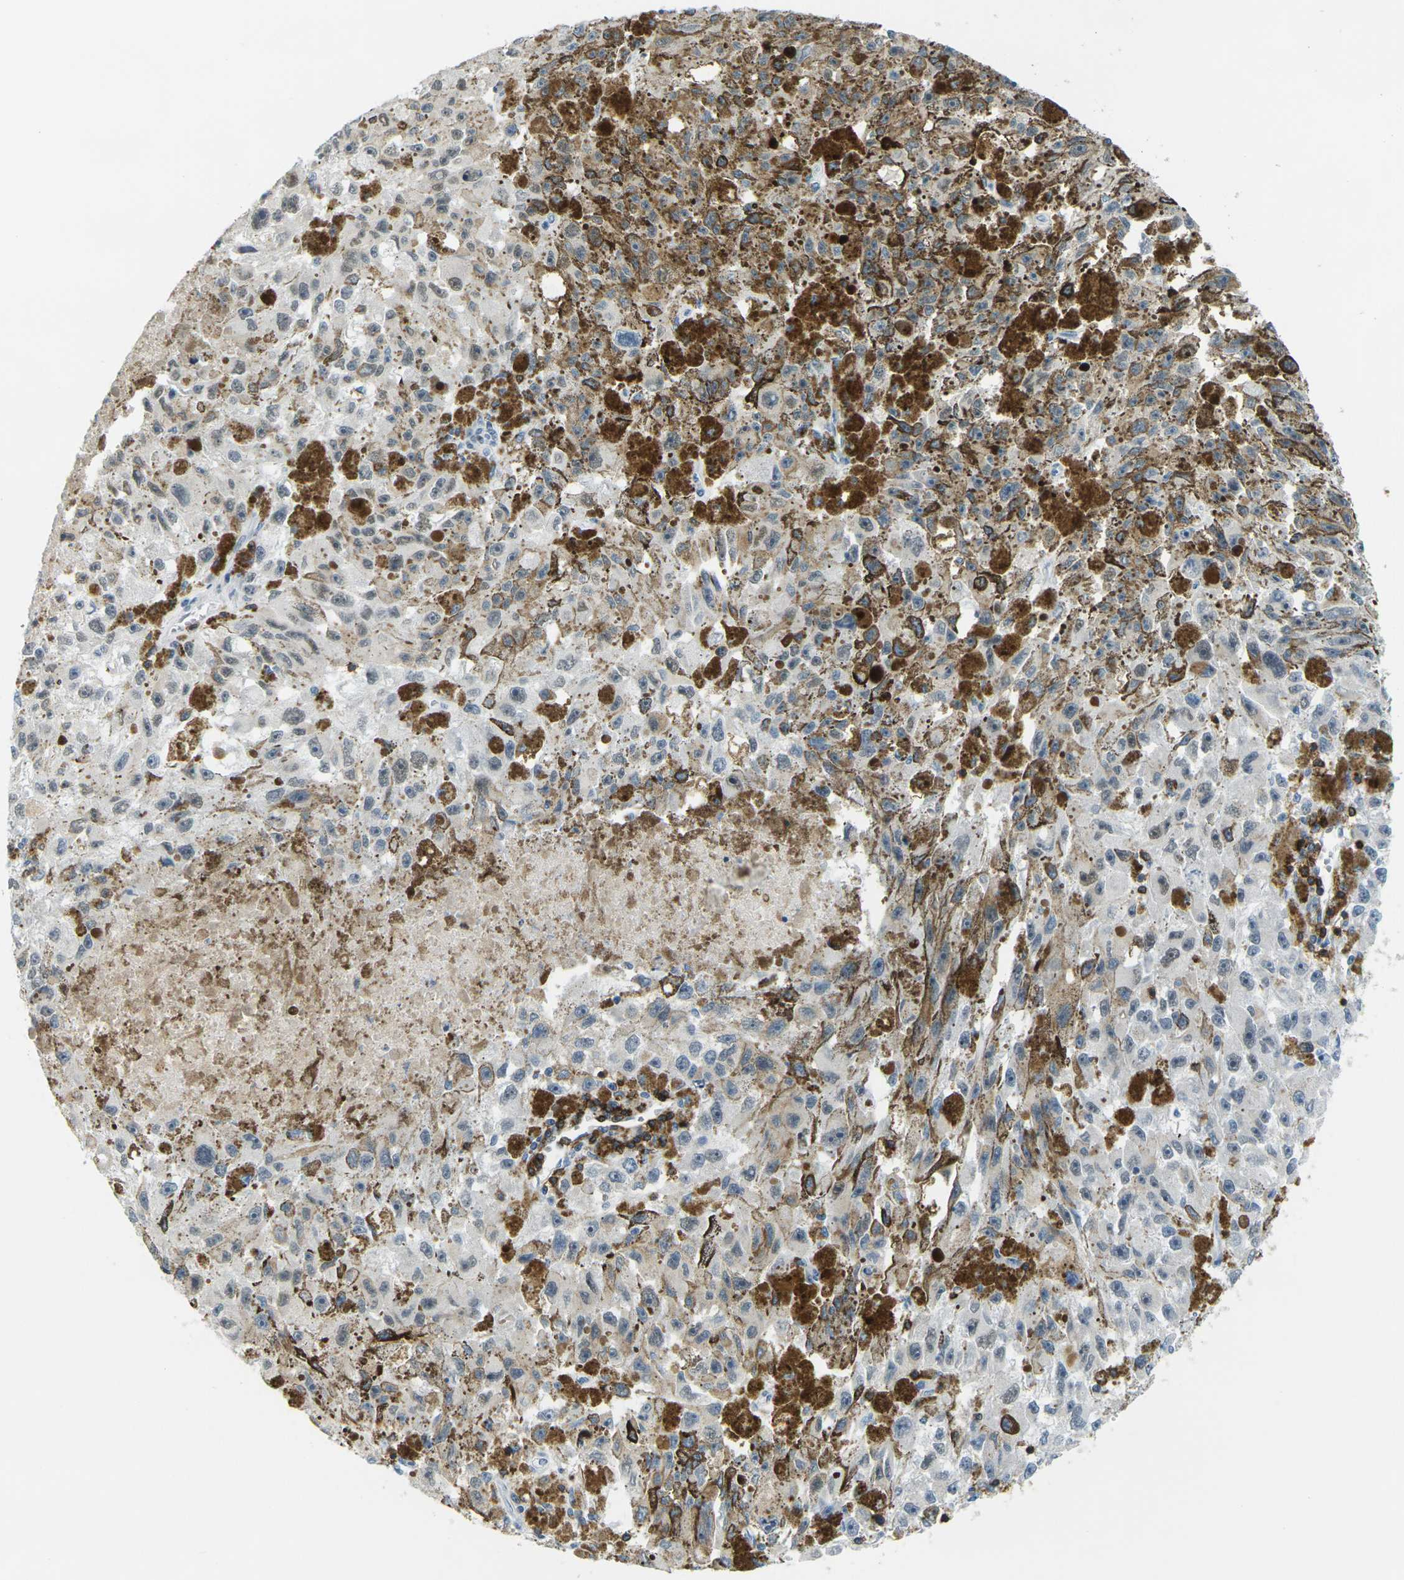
{"staining": {"intensity": "weak", "quantity": "<25%", "location": "cytoplasmic/membranous"}, "tissue": "melanoma", "cell_type": "Tumor cells", "image_type": "cancer", "snomed": [{"axis": "morphology", "description": "Malignant melanoma in situ"}, {"axis": "morphology", "description": "Malignant melanoma, NOS"}, {"axis": "topography", "description": "Skin"}], "caption": "Immunohistochemistry histopathology image of neoplastic tissue: human malignant melanoma stained with DAB (3,3'-diaminobenzidine) reveals no significant protein positivity in tumor cells.", "gene": "CD3D", "patient": {"sex": "female", "age": 88}}